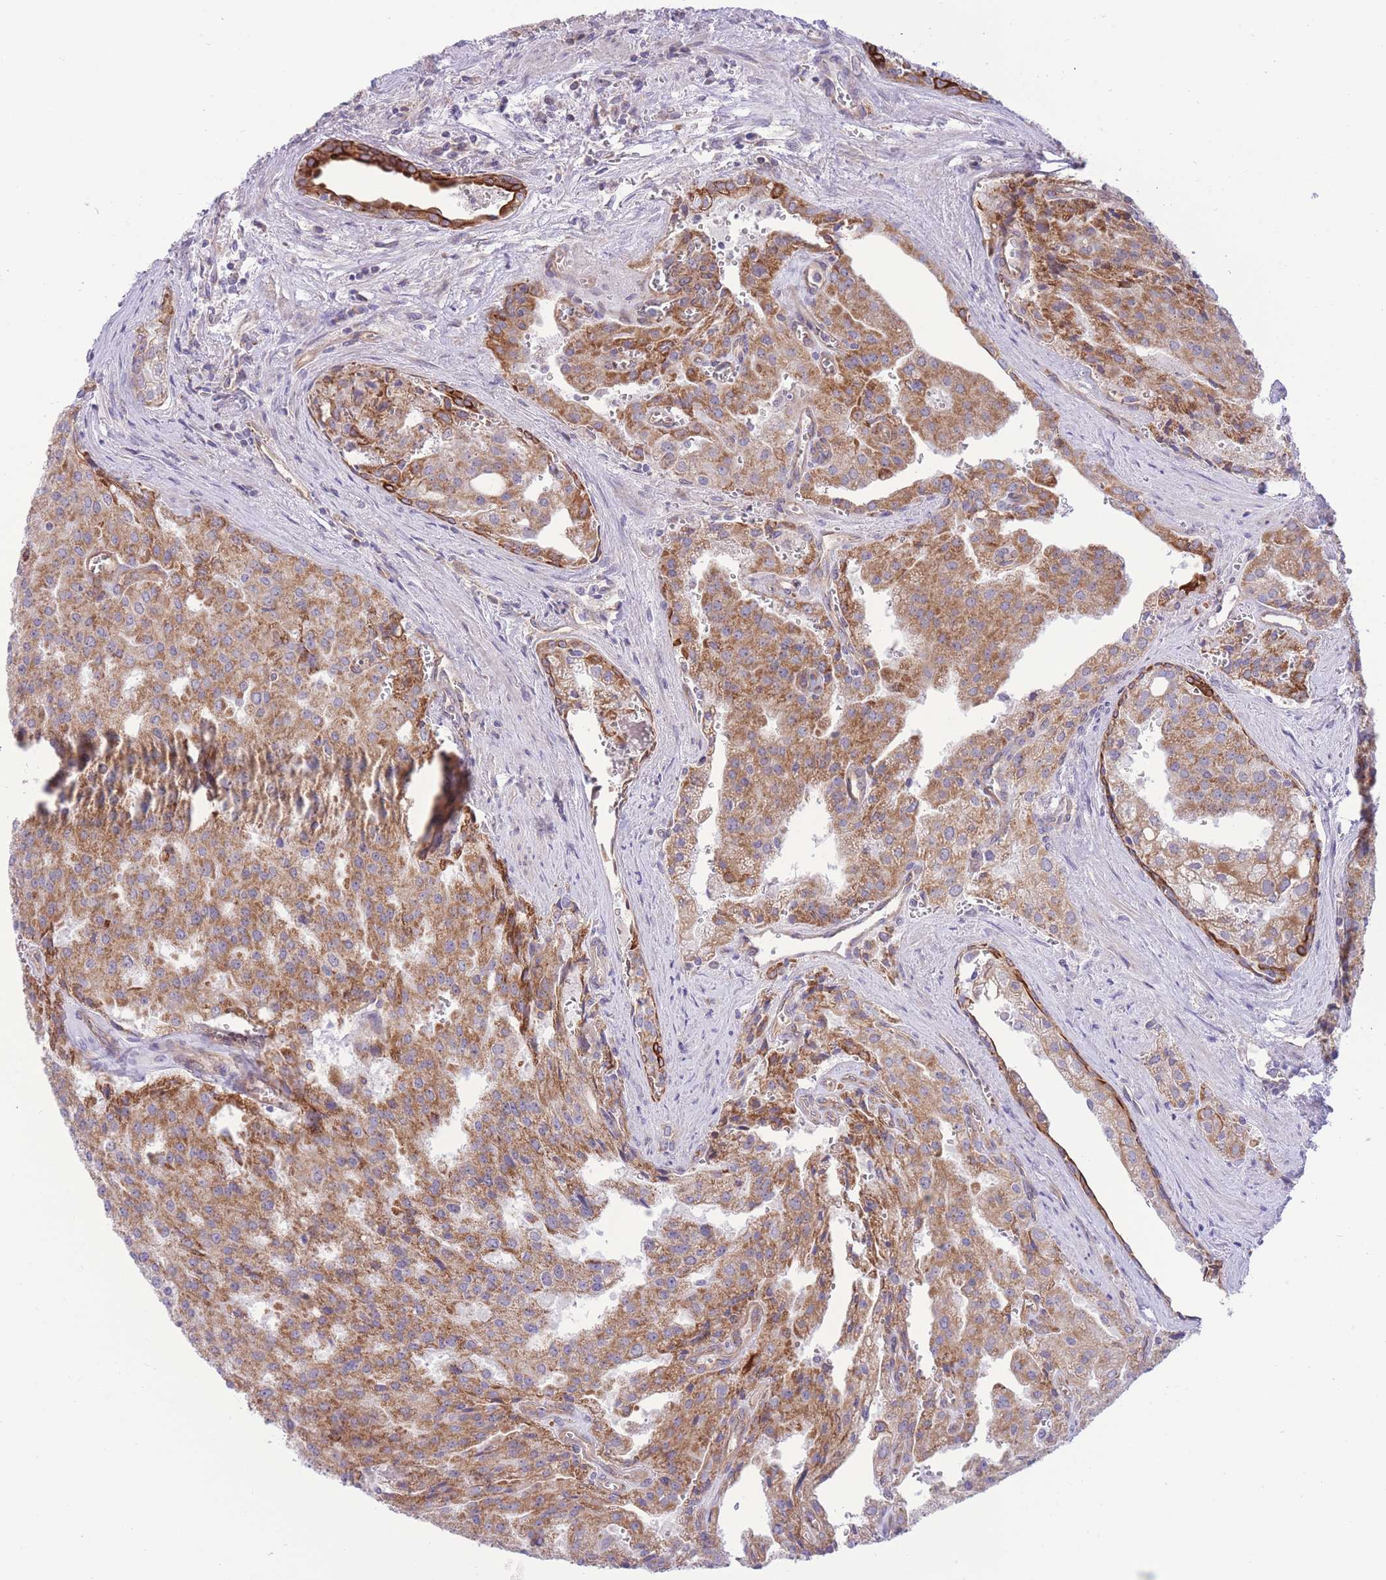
{"staining": {"intensity": "moderate", "quantity": ">75%", "location": "cytoplasmic/membranous"}, "tissue": "prostate cancer", "cell_type": "Tumor cells", "image_type": "cancer", "snomed": [{"axis": "morphology", "description": "Adenocarcinoma, High grade"}, {"axis": "topography", "description": "Prostate"}], "caption": "Prostate adenocarcinoma (high-grade) tissue shows moderate cytoplasmic/membranous staining in about >75% of tumor cells, visualized by immunohistochemistry. Using DAB (3,3'-diaminobenzidine) (brown) and hematoxylin (blue) stains, captured at high magnification using brightfield microscopy.", "gene": "MRPS31", "patient": {"sex": "male", "age": 68}}